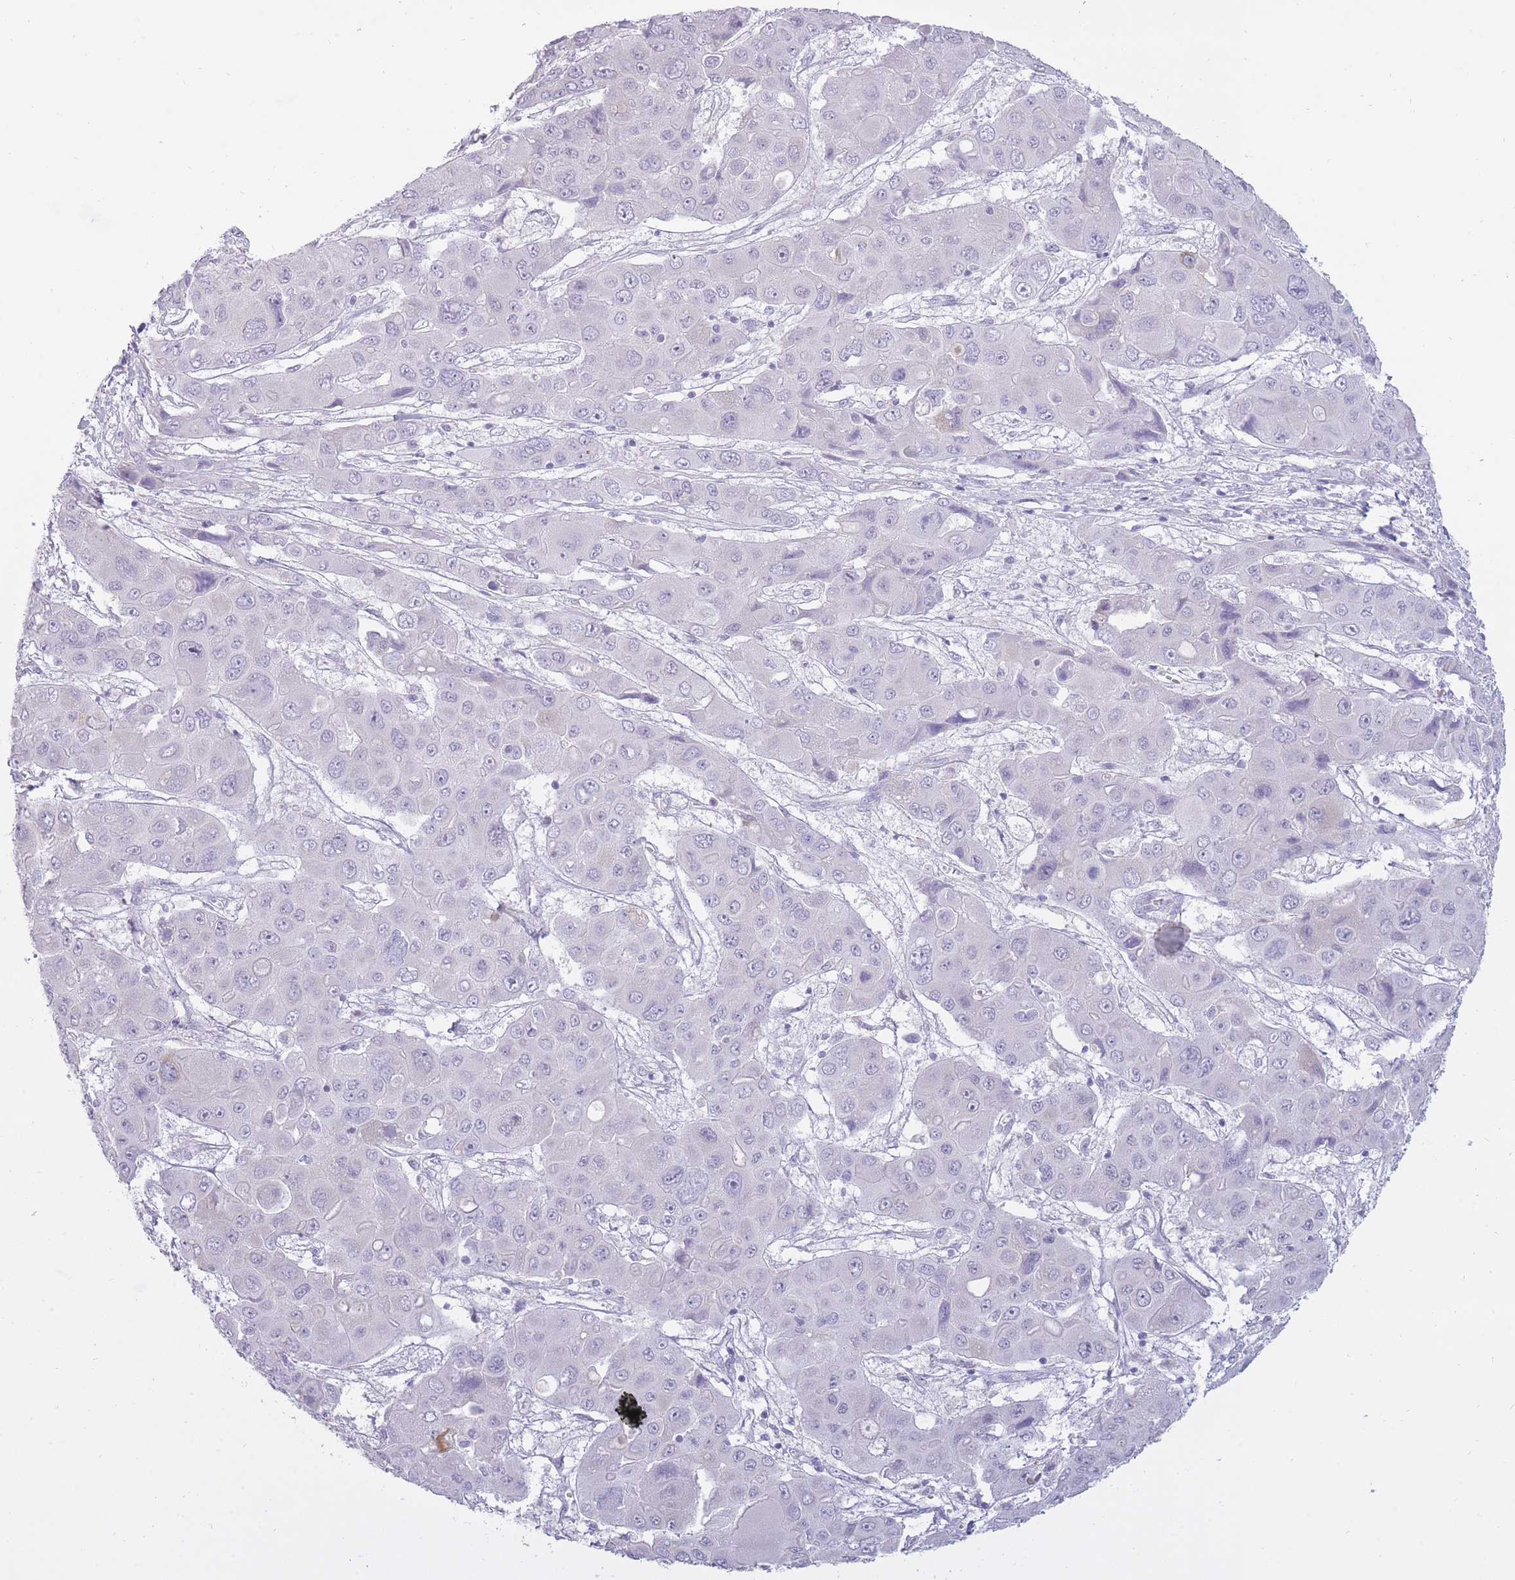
{"staining": {"intensity": "negative", "quantity": "none", "location": "none"}, "tissue": "liver cancer", "cell_type": "Tumor cells", "image_type": "cancer", "snomed": [{"axis": "morphology", "description": "Cholangiocarcinoma"}, {"axis": "topography", "description": "Liver"}], "caption": "Immunohistochemistry of human liver cholangiocarcinoma shows no expression in tumor cells.", "gene": "BDKRB2", "patient": {"sex": "male", "age": 67}}